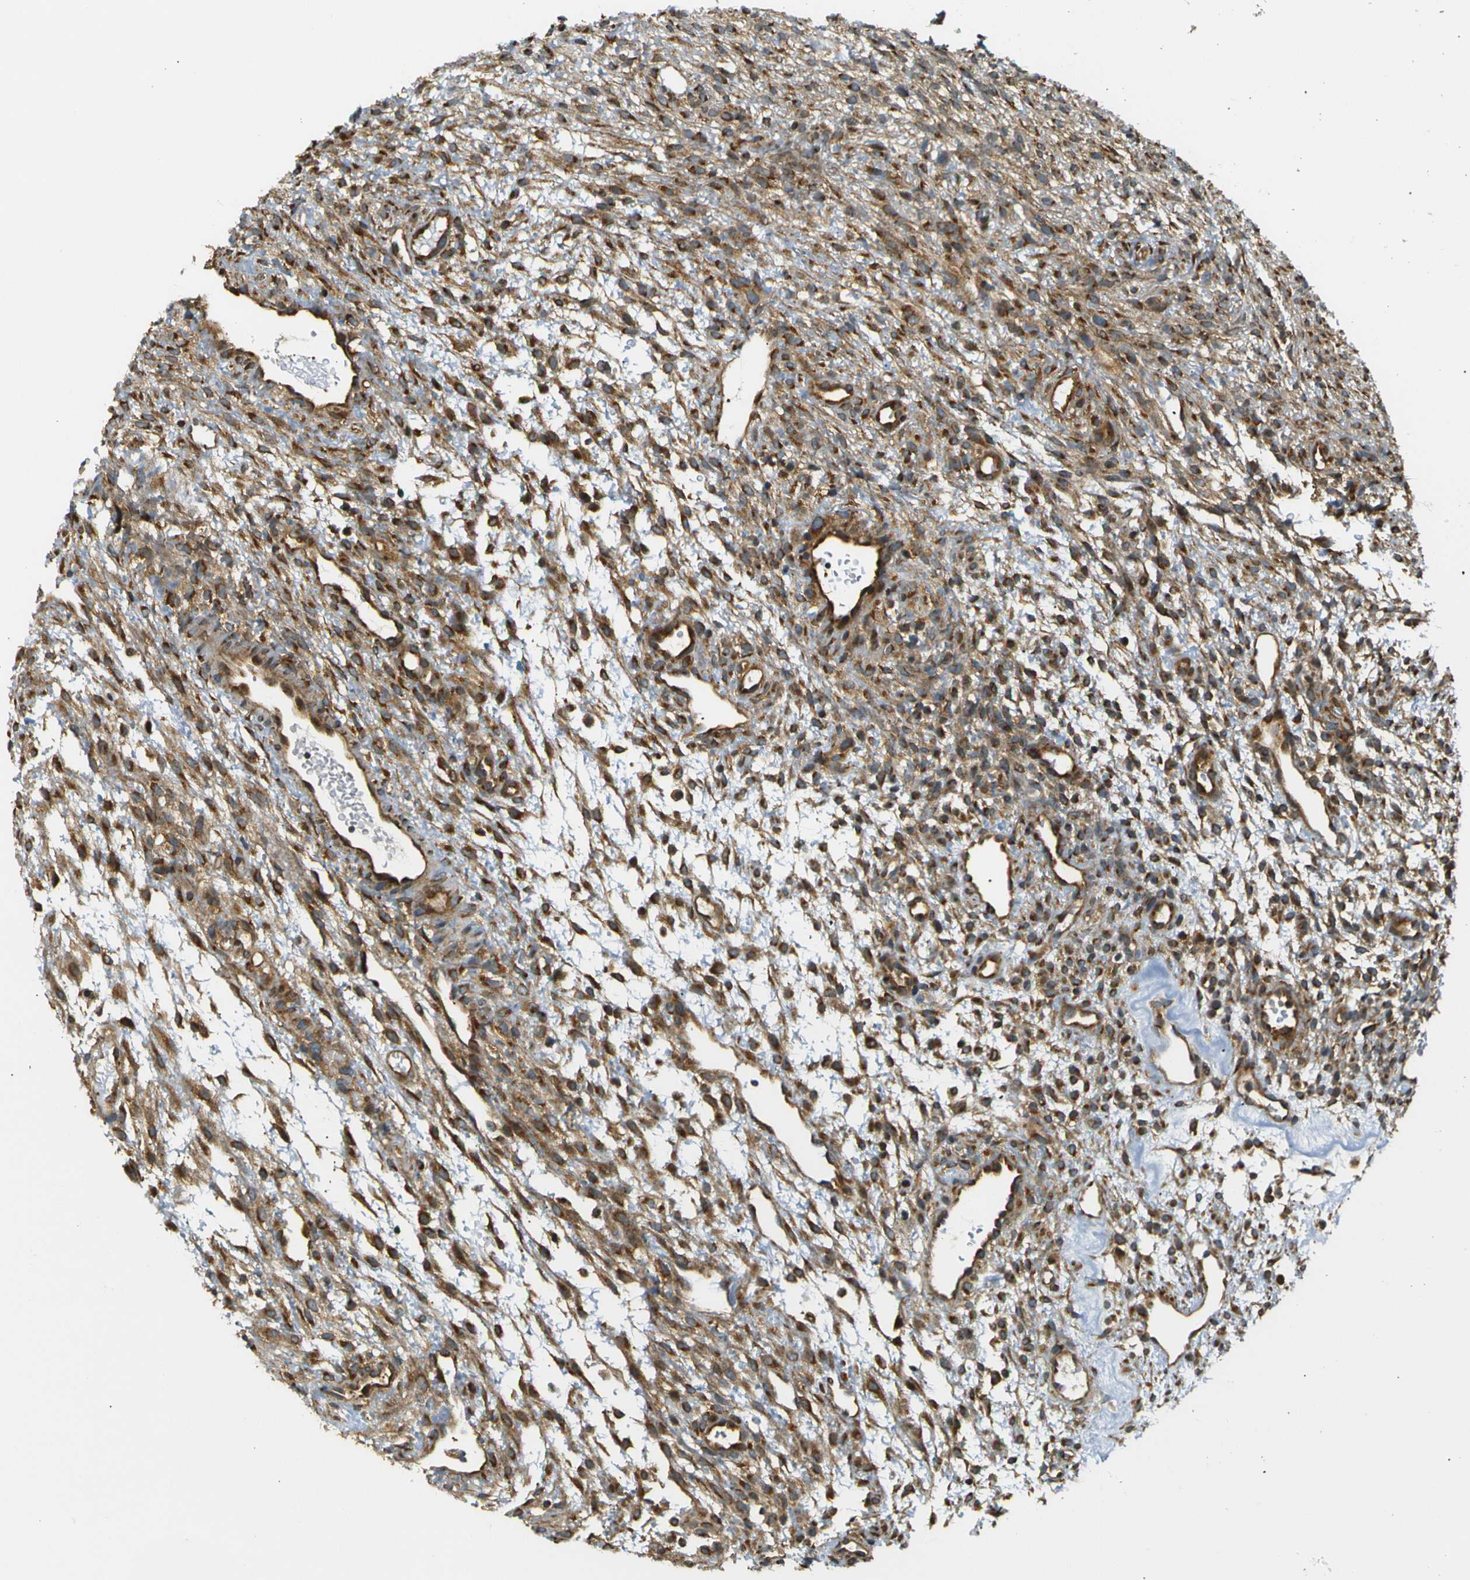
{"staining": {"intensity": "strong", "quantity": ">75%", "location": "cytoplasmic/membranous"}, "tissue": "ovary", "cell_type": "Follicle cells", "image_type": "normal", "snomed": [{"axis": "morphology", "description": "Normal tissue, NOS"}, {"axis": "morphology", "description": "Cyst, NOS"}, {"axis": "topography", "description": "Ovary"}], "caption": "Brown immunohistochemical staining in benign ovary exhibits strong cytoplasmic/membranous positivity in about >75% of follicle cells. (DAB (3,3'-diaminobenzidine) IHC, brown staining for protein, blue staining for nuclei).", "gene": "ABCE1", "patient": {"sex": "female", "age": 18}}